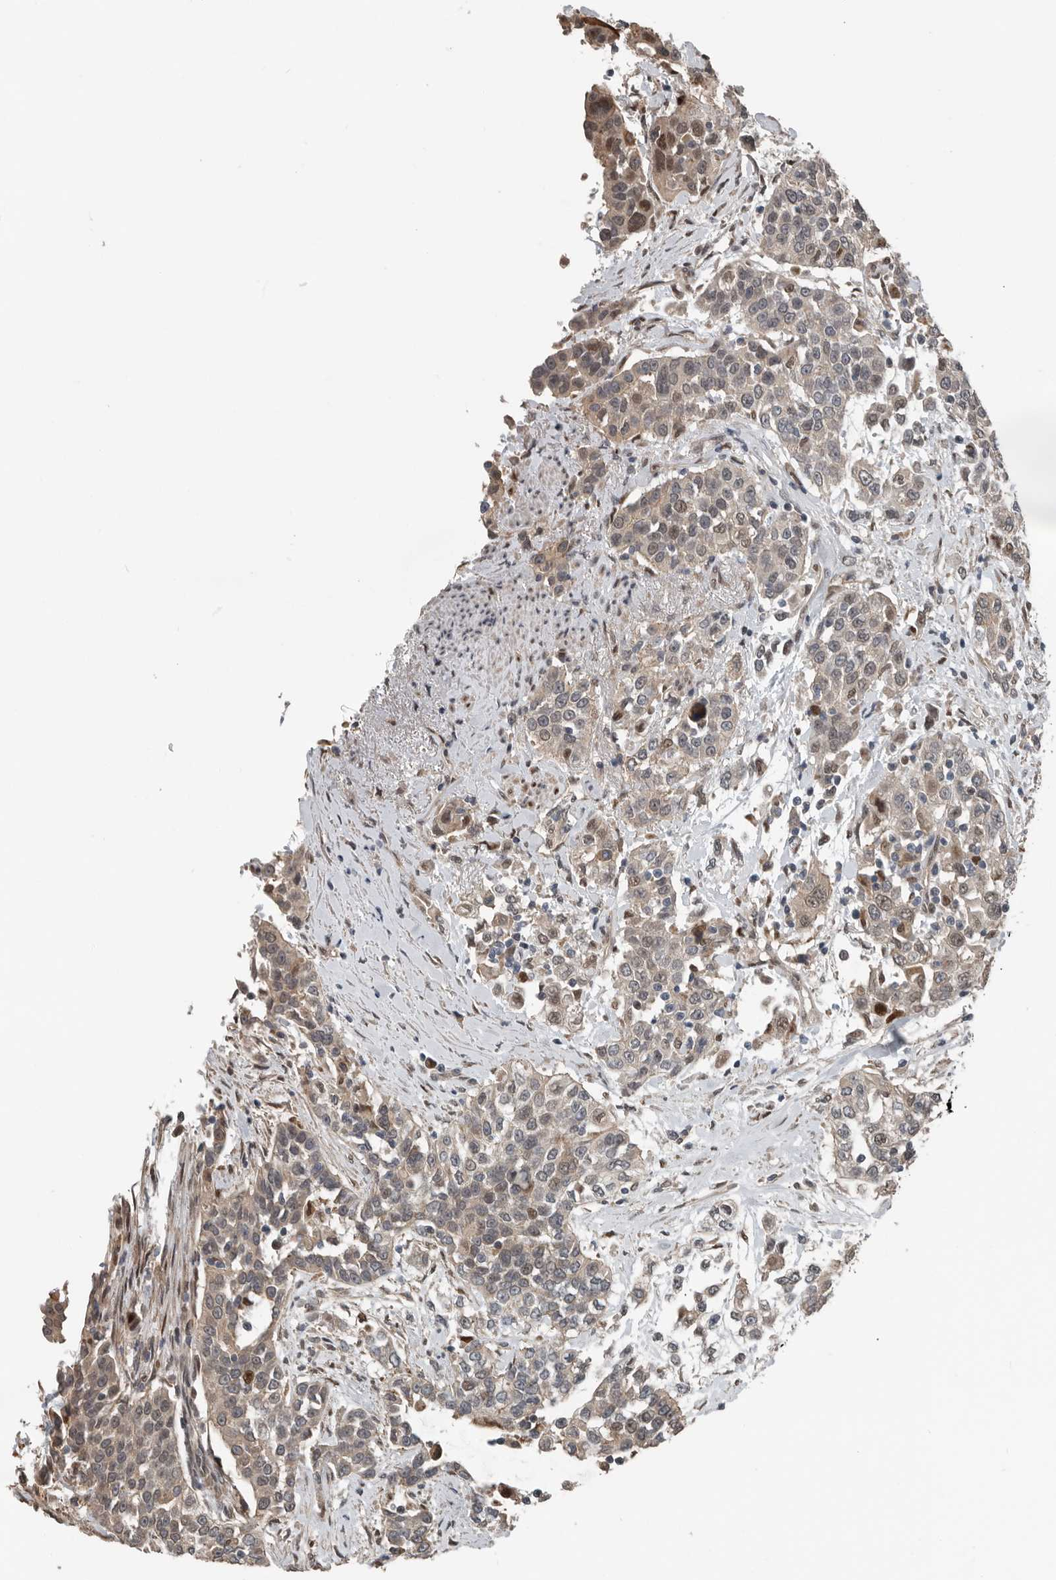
{"staining": {"intensity": "weak", "quantity": "25%-75%", "location": "cytoplasmic/membranous,nuclear"}, "tissue": "urothelial cancer", "cell_type": "Tumor cells", "image_type": "cancer", "snomed": [{"axis": "morphology", "description": "Urothelial carcinoma, High grade"}, {"axis": "topography", "description": "Urinary bladder"}], "caption": "Brown immunohistochemical staining in human urothelial cancer demonstrates weak cytoplasmic/membranous and nuclear expression in approximately 25%-75% of tumor cells. Ihc stains the protein in brown and the nuclei are stained blue.", "gene": "YOD1", "patient": {"sex": "female", "age": 80}}